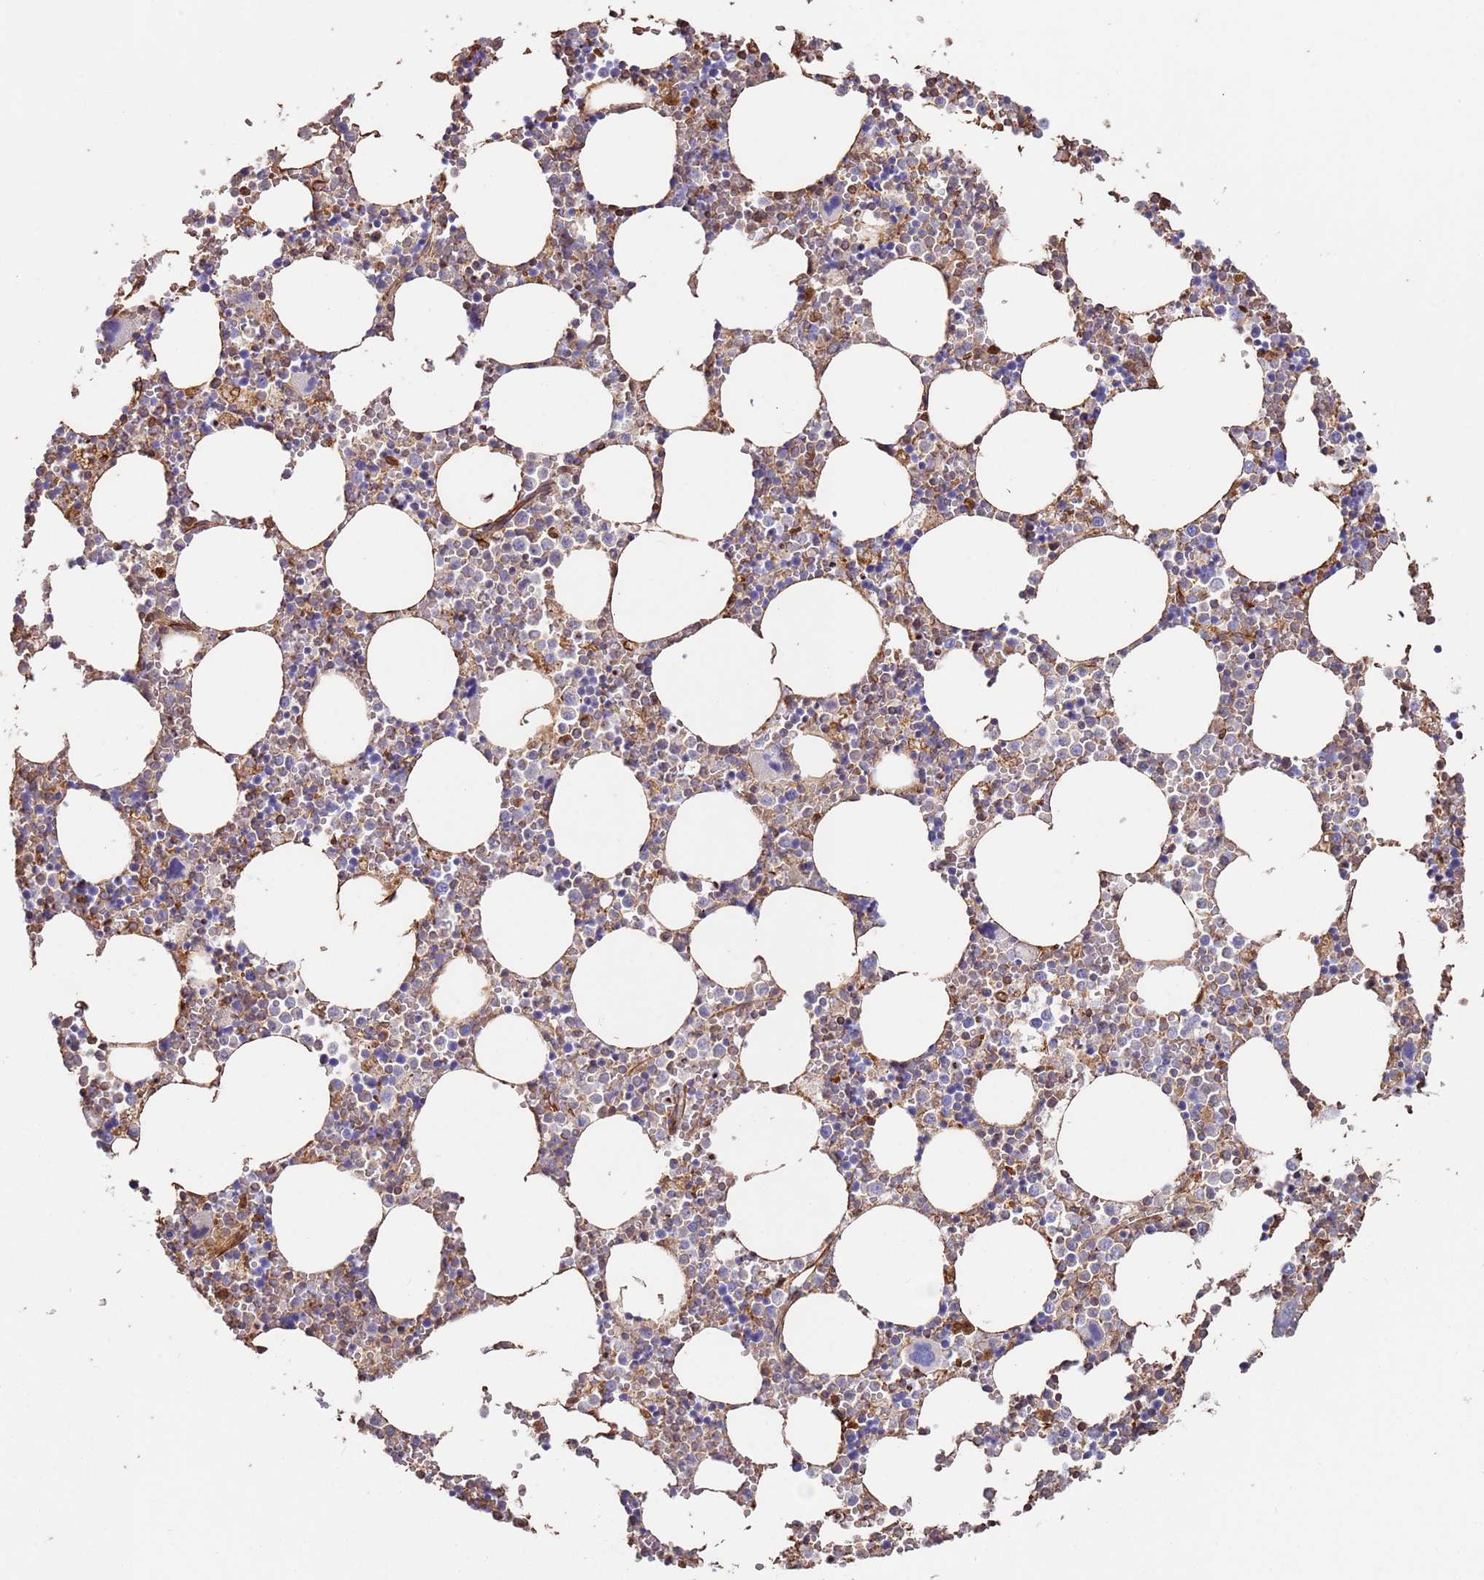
{"staining": {"intensity": "moderate", "quantity": "<25%", "location": "cytoplasmic/membranous"}, "tissue": "bone marrow", "cell_type": "Hematopoietic cells", "image_type": "normal", "snomed": [{"axis": "morphology", "description": "Normal tissue, NOS"}, {"axis": "topography", "description": "Bone marrow"}], "caption": "The histopathology image demonstrates a brown stain indicating the presence of a protein in the cytoplasmic/membranous of hematopoietic cells in bone marrow.", "gene": "MRGPRE", "patient": {"sex": "female", "age": 64}}